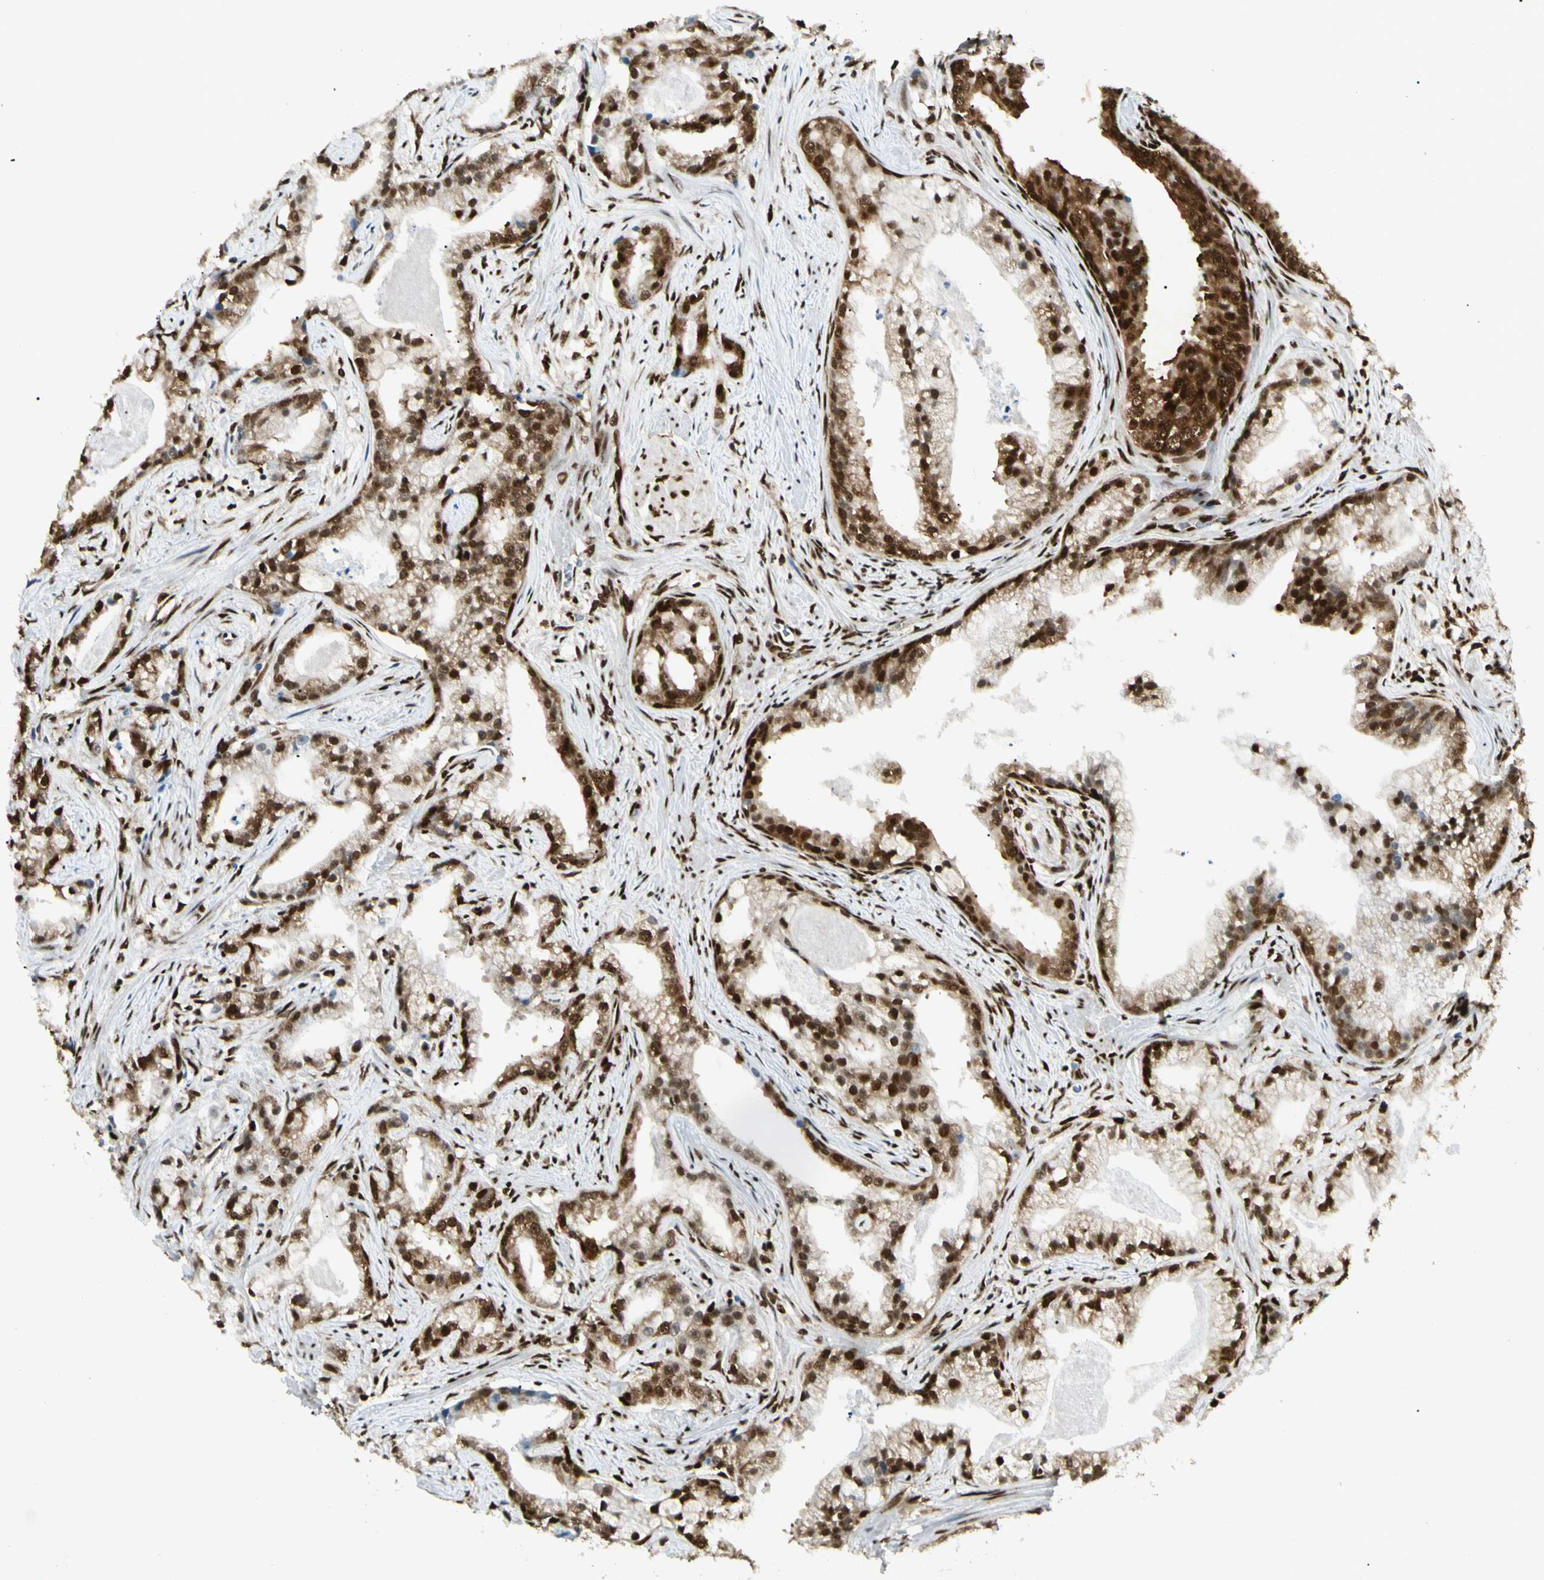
{"staining": {"intensity": "strong", "quantity": ">75%", "location": "cytoplasmic/membranous,nuclear"}, "tissue": "prostate cancer", "cell_type": "Tumor cells", "image_type": "cancer", "snomed": [{"axis": "morphology", "description": "Adenocarcinoma, Low grade"}, {"axis": "topography", "description": "Prostate"}], "caption": "Low-grade adenocarcinoma (prostate) was stained to show a protein in brown. There is high levels of strong cytoplasmic/membranous and nuclear positivity in about >75% of tumor cells.", "gene": "FUS", "patient": {"sex": "male", "age": 59}}